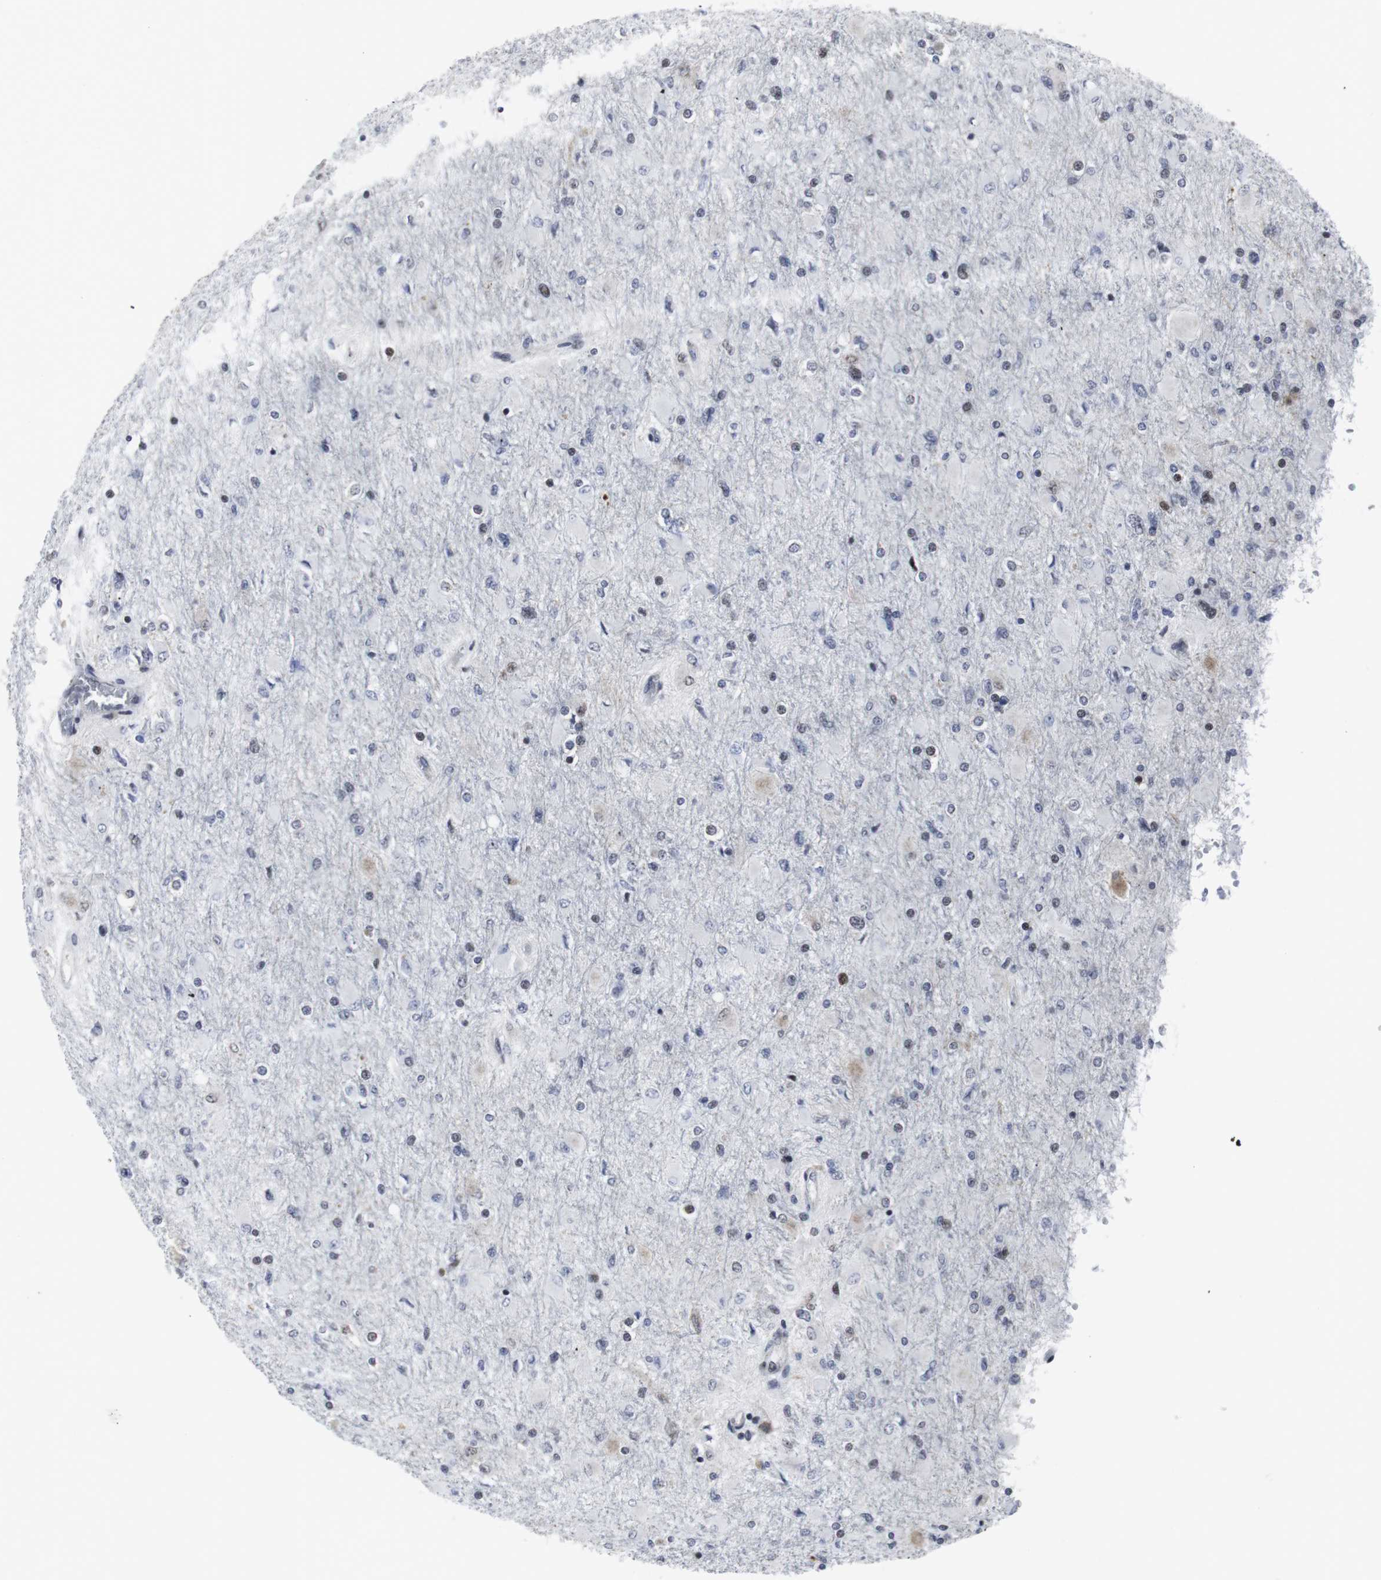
{"staining": {"intensity": "moderate", "quantity": "<25%", "location": "cytoplasmic/membranous"}, "tissue": "glioma", "cell_type": "Tumor cells", "image_type": "cancer", "snomed": [{"axis": "morphology", "description": "Glioma, malignant, High grade"}, {"axis": "topography", "description": "Cerebral cortex"}], "caption": "Moderate cytoplasmic/membranous staining is seen in approximately <25% of tumor cells in glioma.", "gene": "MLH1", "patient": {"sex": "female", "age": 36}}